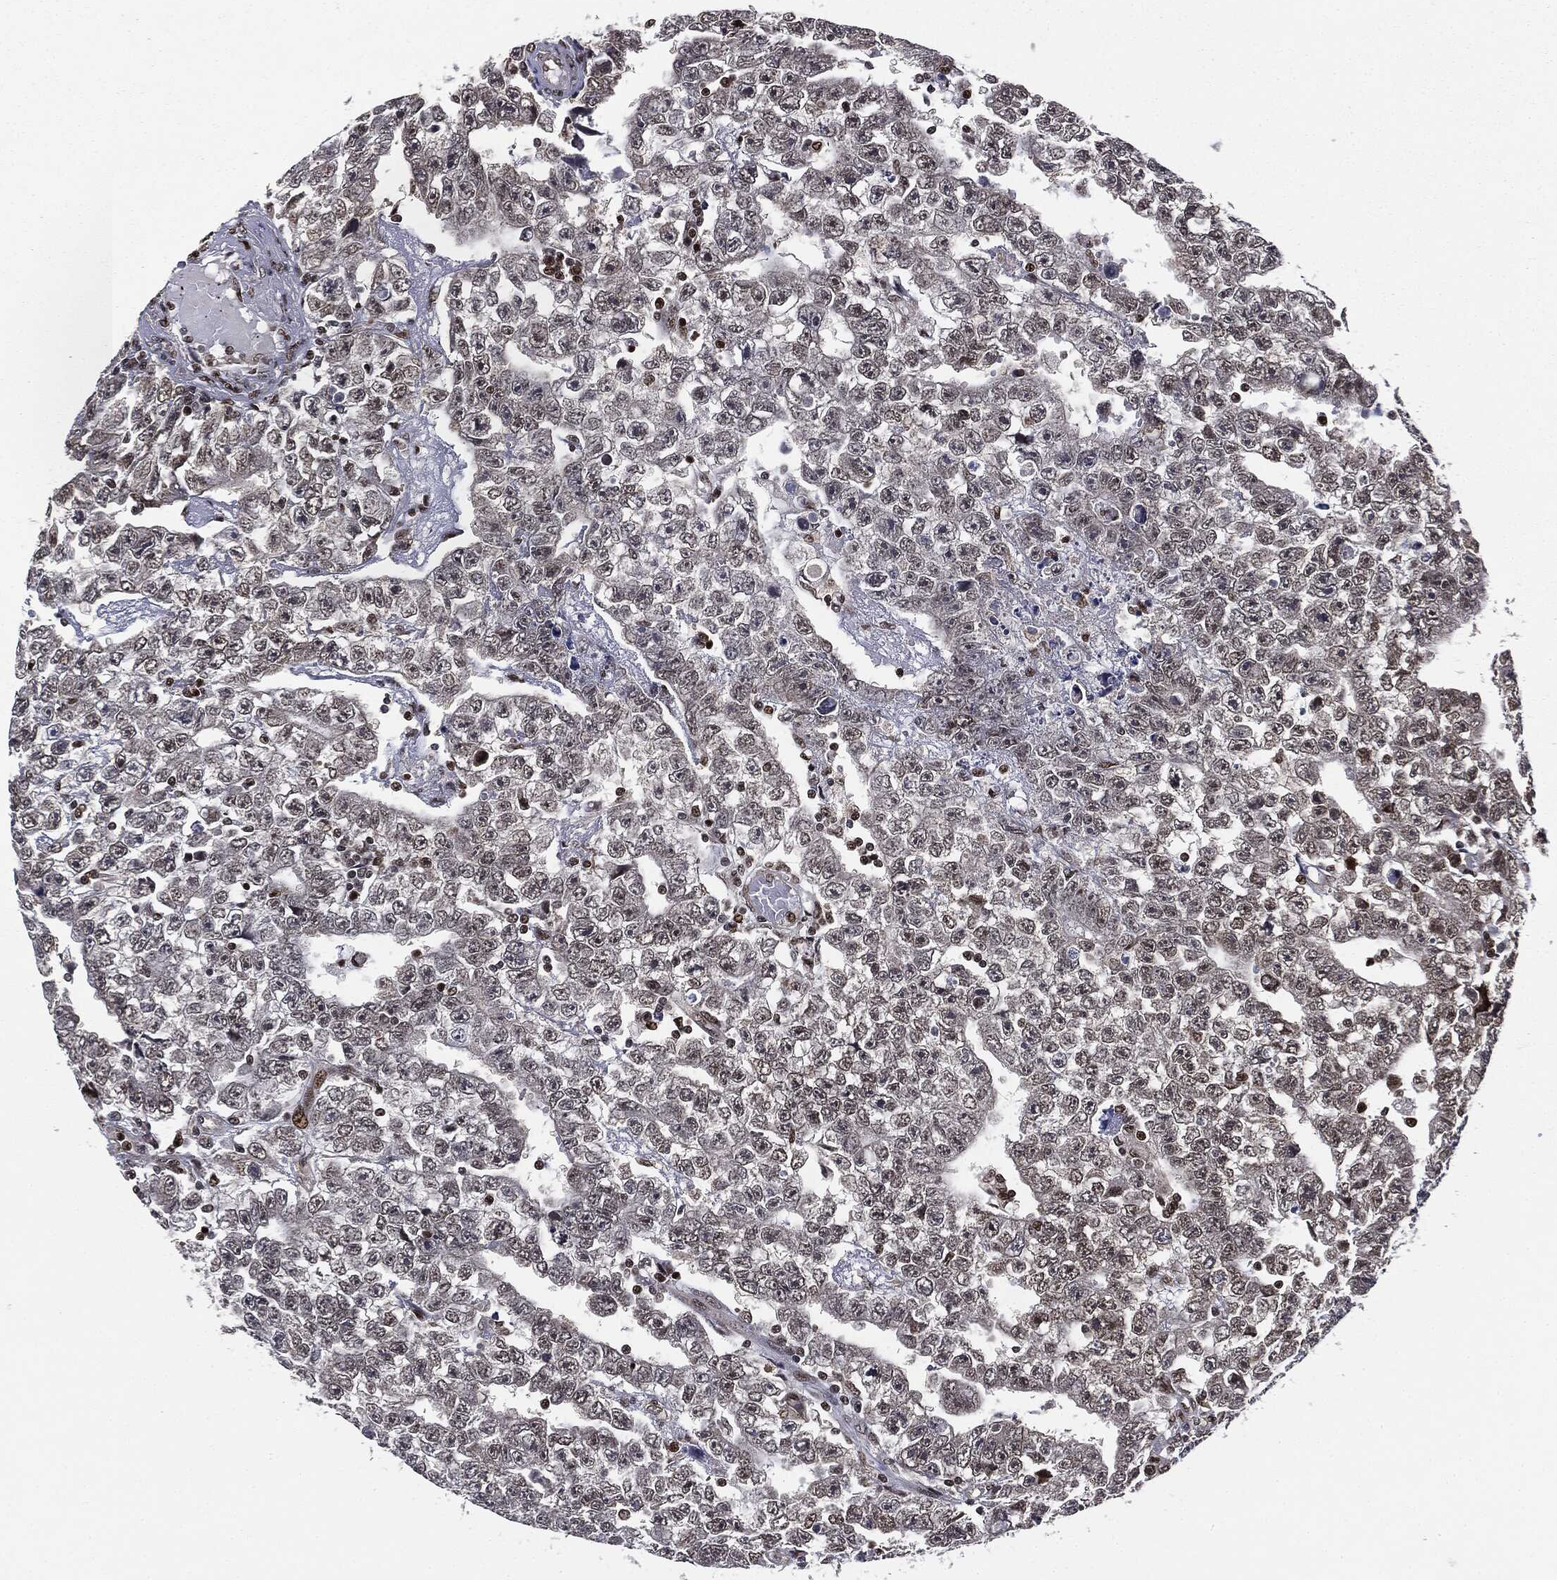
{"staining": {"intensity": "negative", "quantity": "none", "location": "none"}, "tissue": "testis cancer", "cell_type": "Tumor cells", "image_type": "cancer", "snomed": [{"axis": "morphology", "description": "Carcinoma, Embryonal, NOS"}, {"axis": "topography", "description": "Testis"}], "caption": "This is a photomicrograph of immunohistochemistry (IHC) staining of testis embryonal carcinoma, which shows no expression in tumor cells.", "gene": "TBC1D22A", "patient": {"sex": "male", "age": 25}}